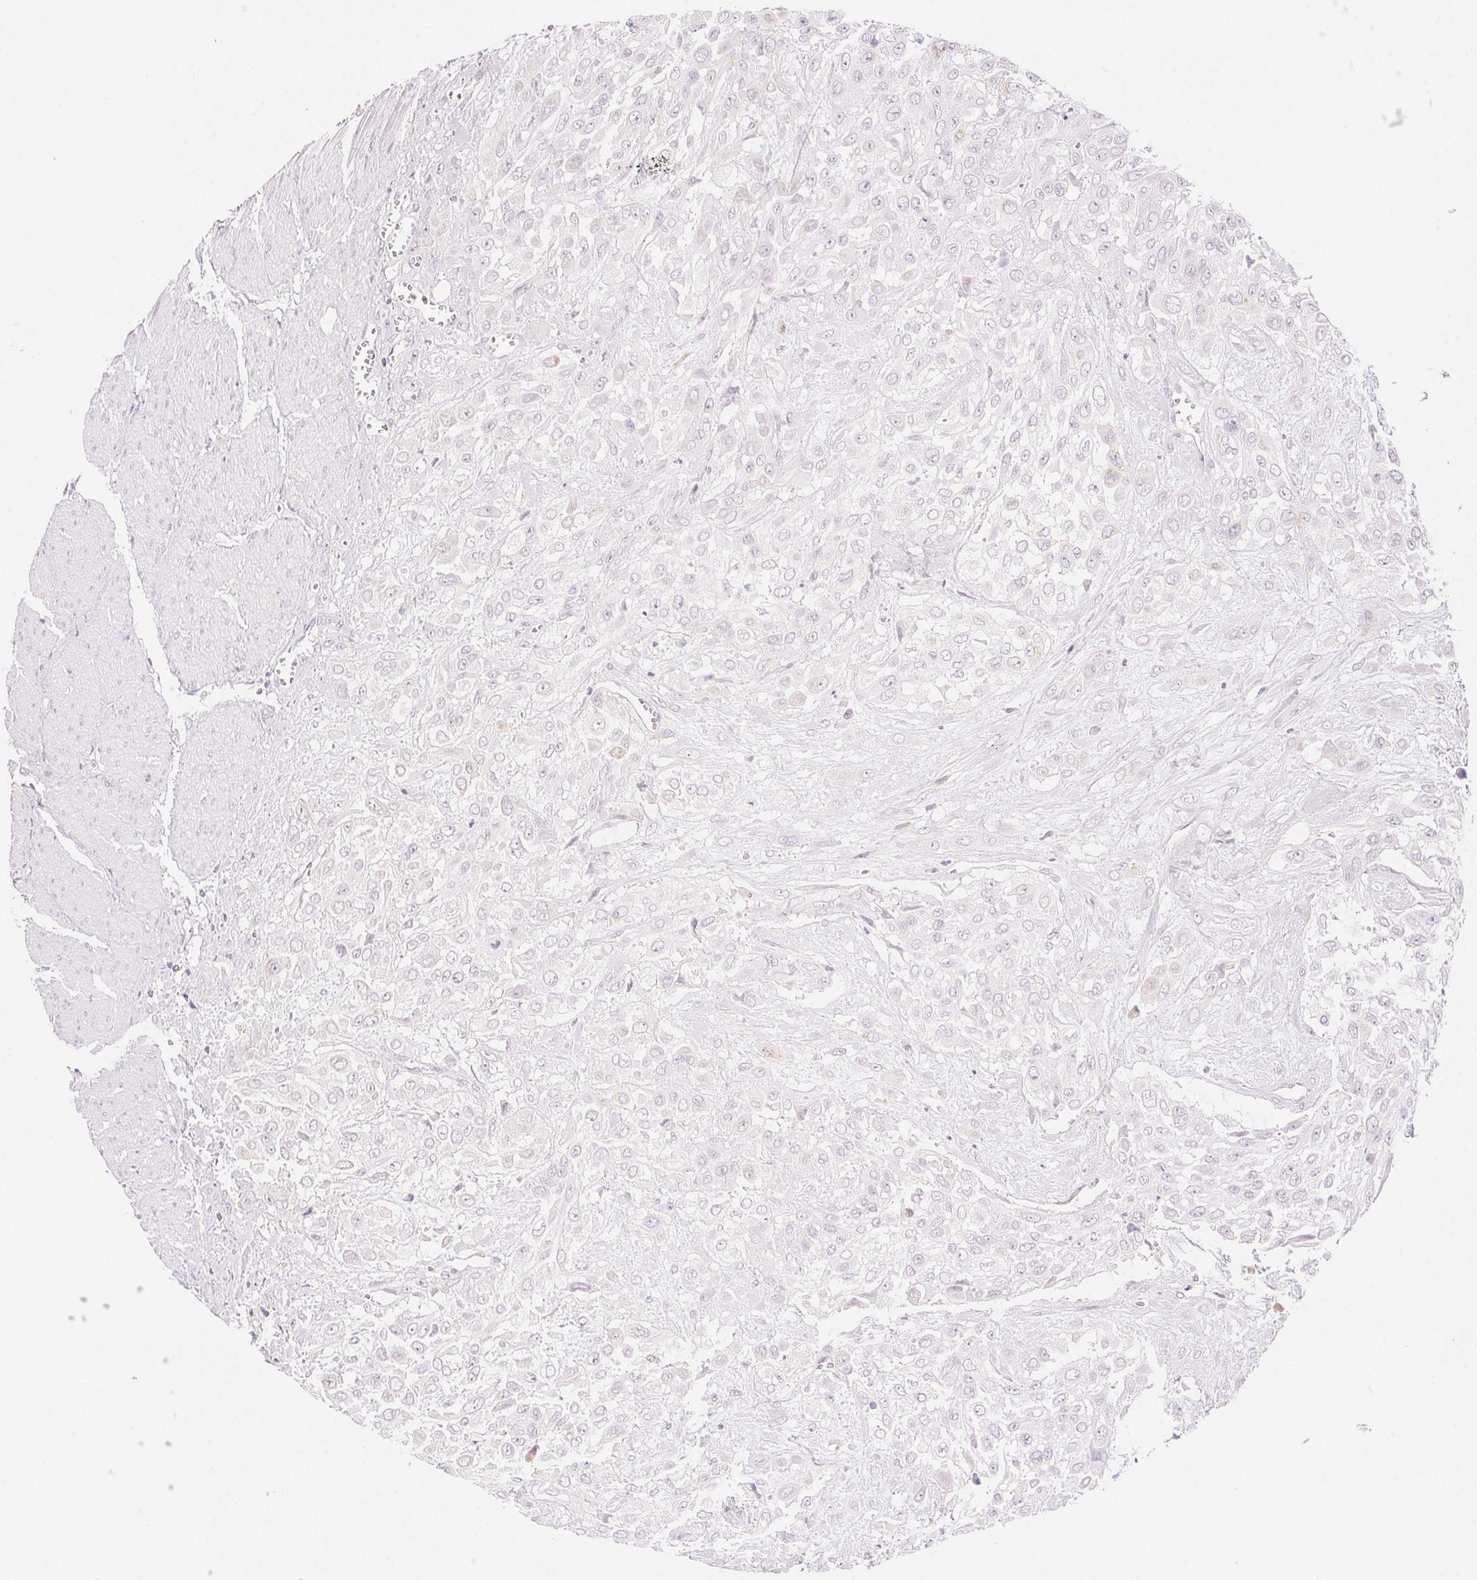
{"staining": {"intensity": "negative", "quantity": "none", "location": "none"}, "tissue": "urothelial cancer", "cell_type": "Tumor cells", "image_type": "cancer", "snomed": [{"axis": "morphology", "description": "Urothelial carcinoma, High grade"}, {"axis": "topography", "description": "Urinary bladder"}], "caption": "DAB (3,3'-diaminobenzidine) immunohistochemical staining of urothelial cancer reveals no significant expression in tumor cells.", "gene": "SLC5A2", "patient": {"sex": "male", "age": 57}}